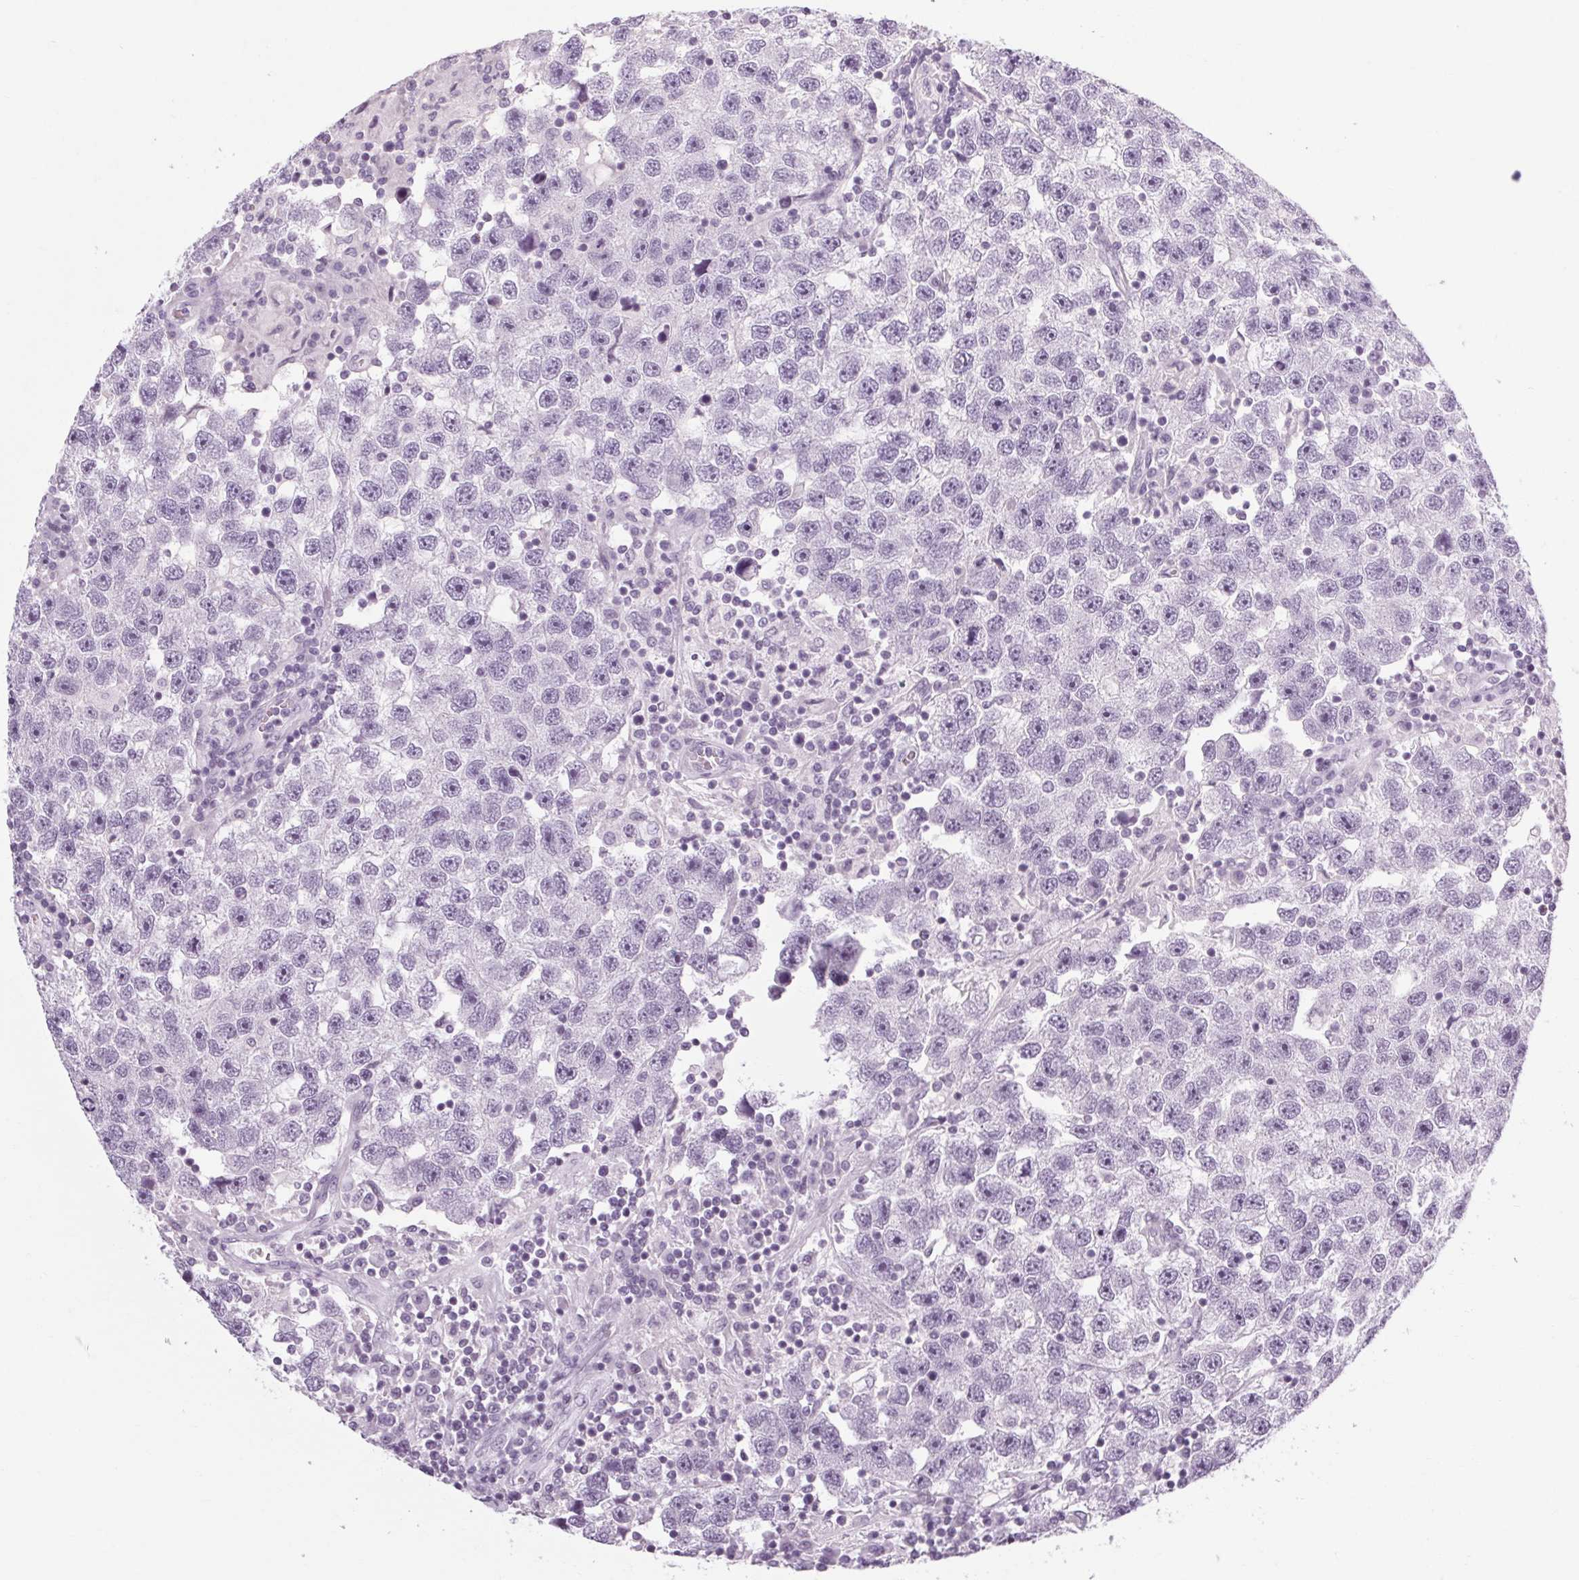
{"staining": {"intensity": "negative", "quantity": "none", "location": "none"}, "tissue": "testis cancer", "cell_type": "Tumor cells", "image_type": "cancer", "snomed": [{"axis": "morphology", "description": "Seminoma, NOS"}, {"axis": "topography", "description": "Testis"}], "caption": "Seminoma (testis) stained for a protein using IHC displays no staining tumor cells.", "gene": "POMC", "patient": {"sex": "male", "age": 26}}